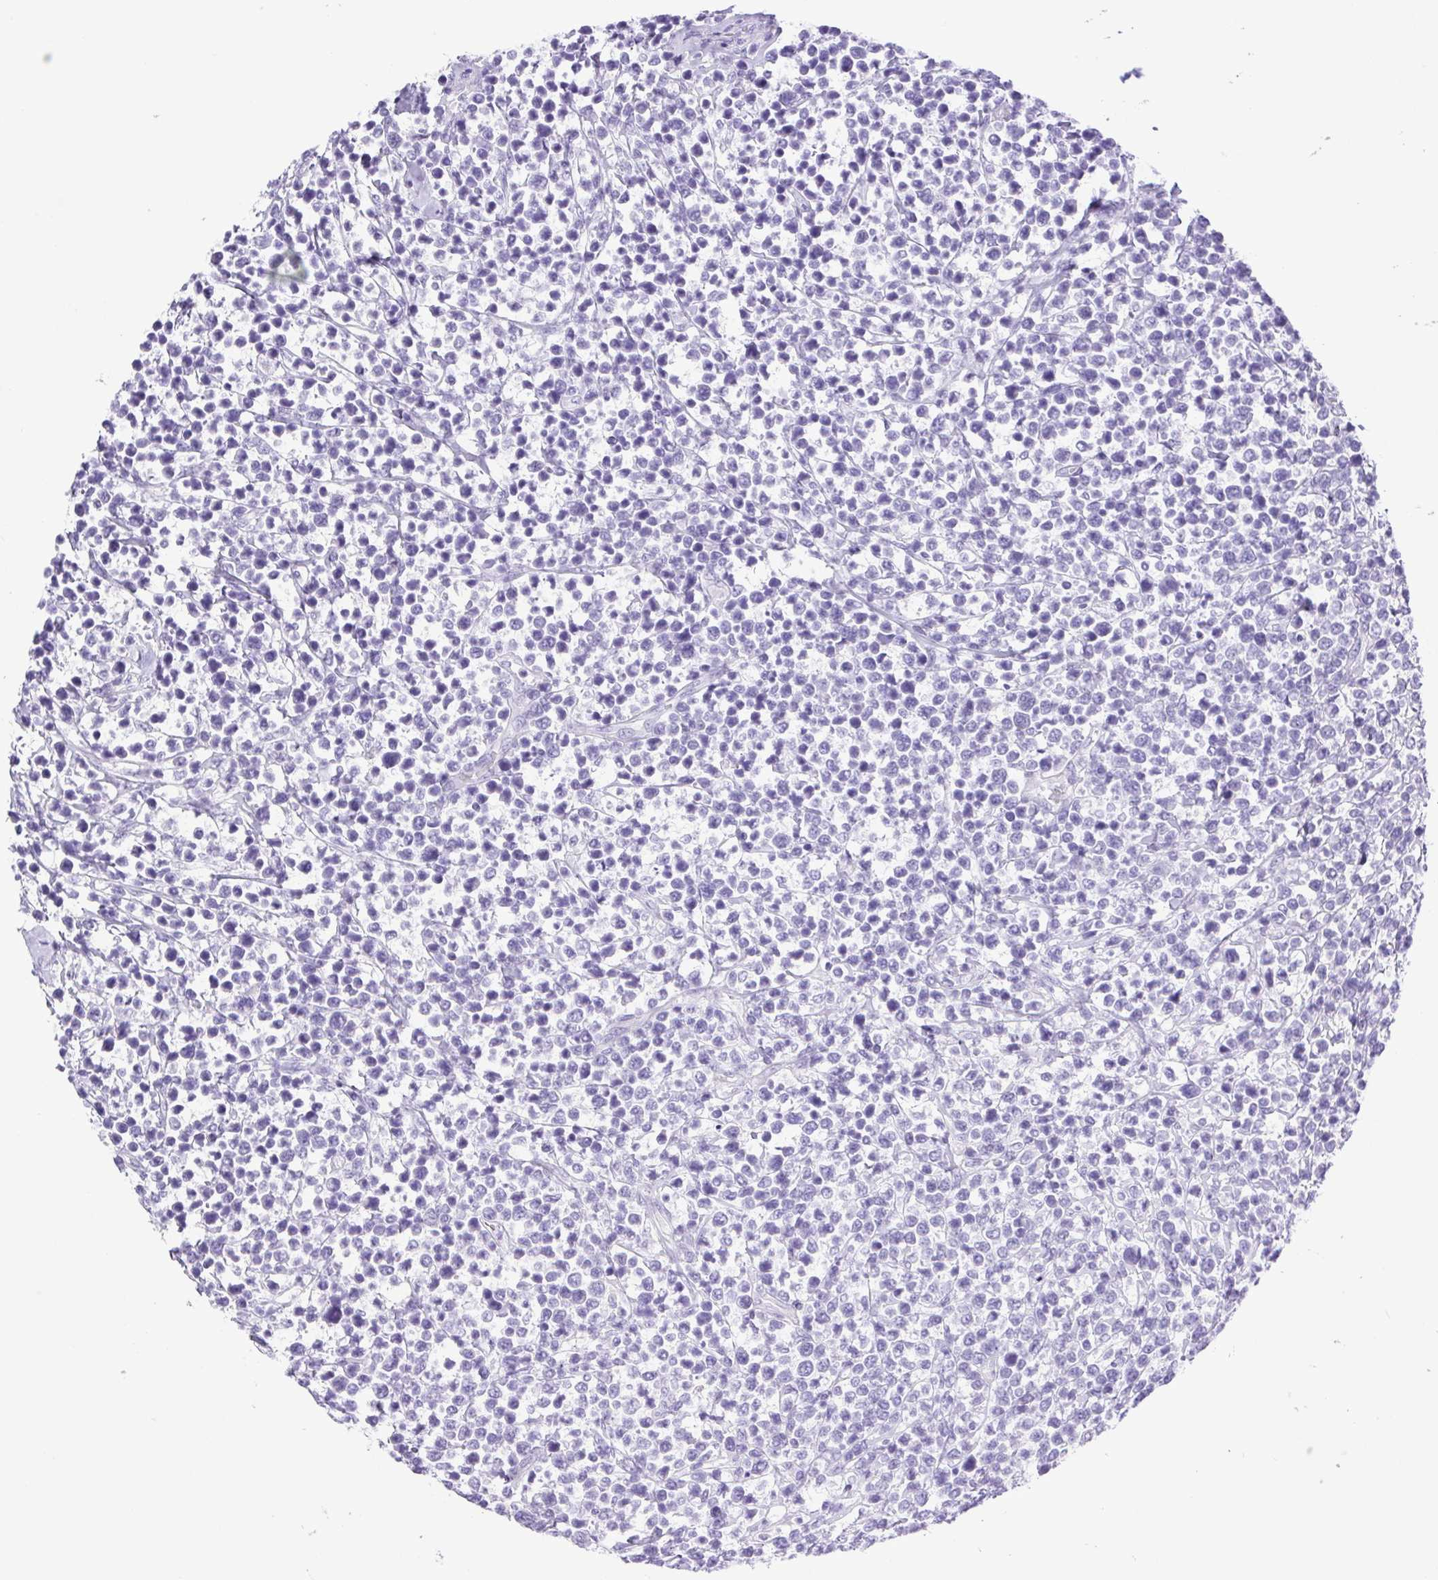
{"staining": {"intensity": "negative", "quantity": "none", "location": "none"}, "tissue": "lymphoma", "cell_type": "Tumor cells", "image_type": "cancer", "snomed": [{"axis": "morphology", "description": "Malignant lymphoma, non-Hodgkin's type, High grade"}, {"axis": "topography", "description": "Soft tissue"}], "caption": "Immunohistochemistry (IHC) micrograph of human malignant lymphoma, non-Hodgkin's type (high-grade) stained for a protein (brown), which demonstrates no positivity in tumor cells.", "gene": "CDSN", "patient": {"sex": "female", "age": 56}}